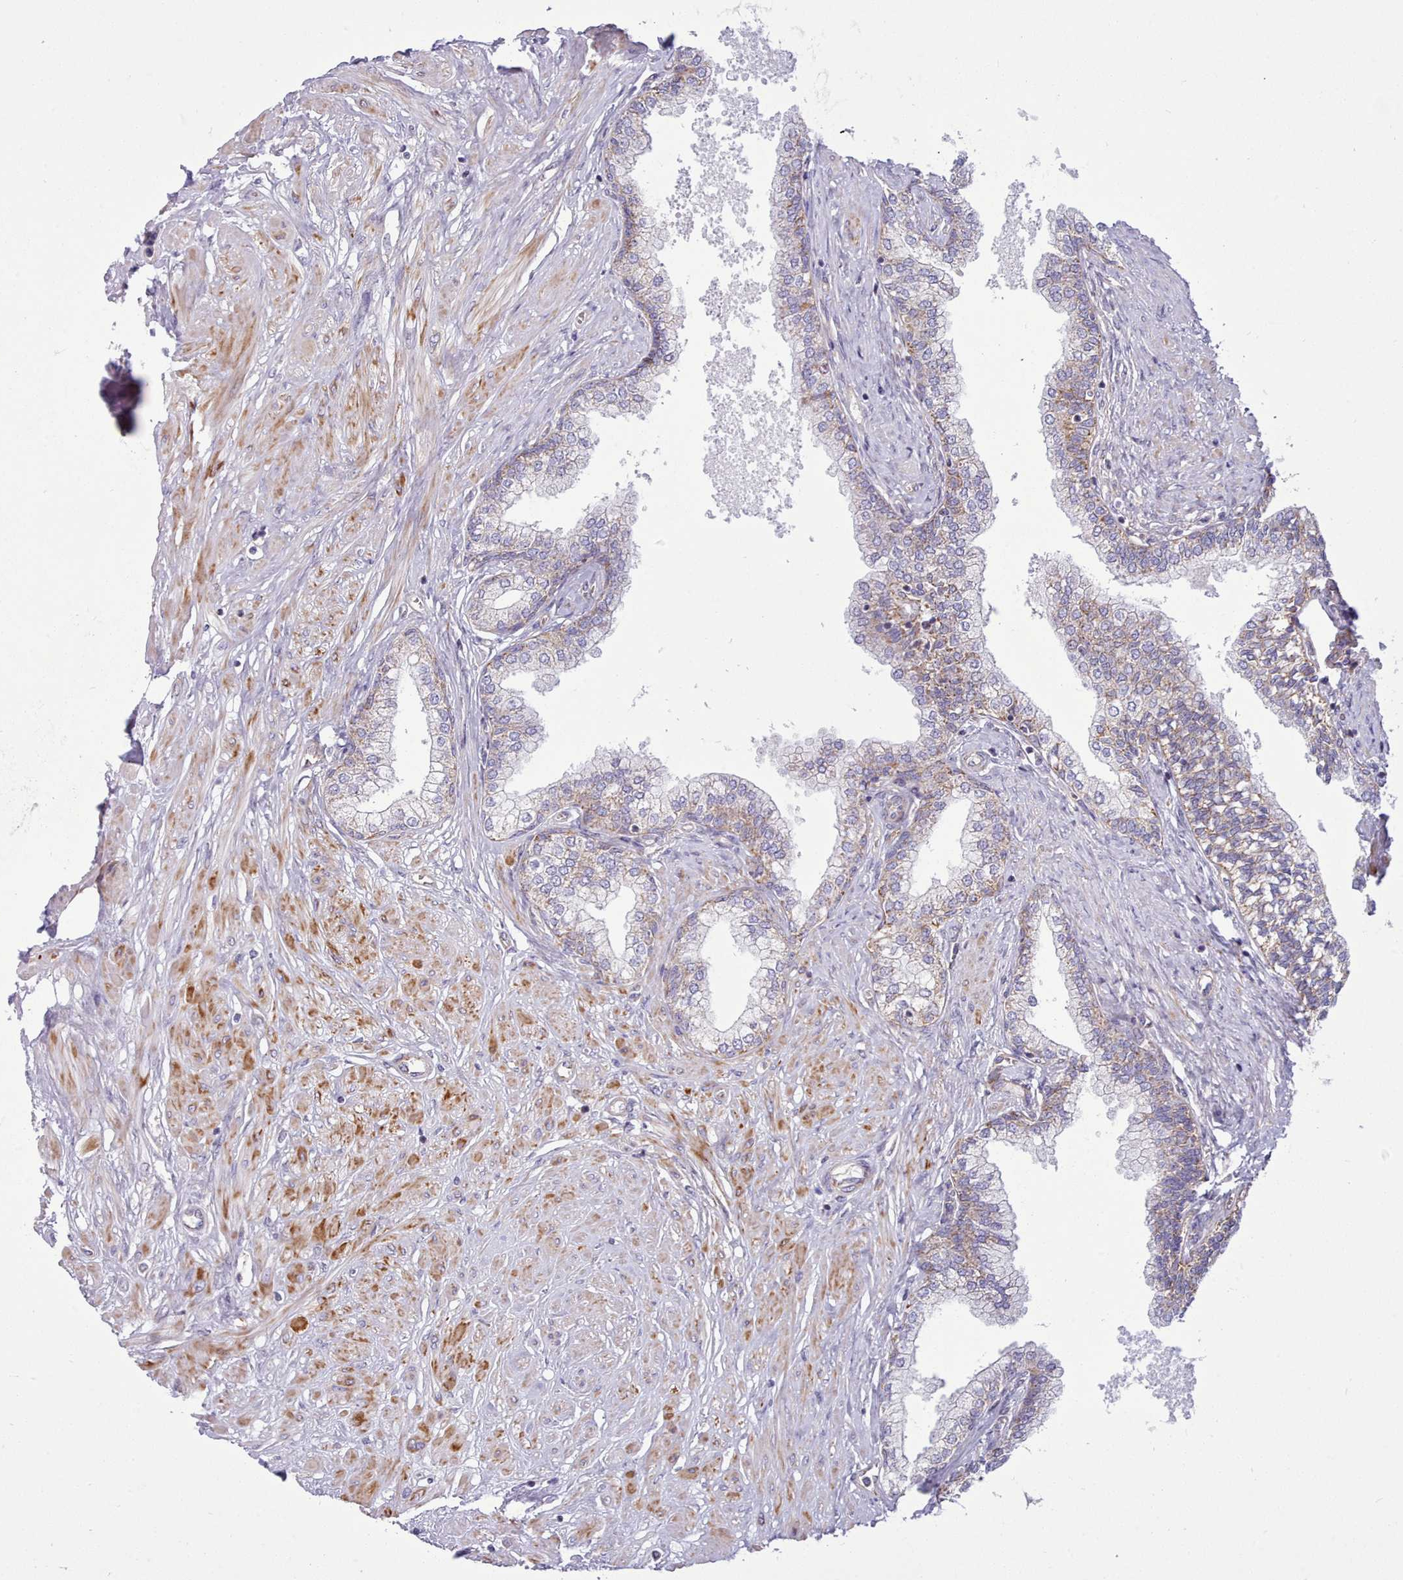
{"staining": {"intensity": "weak", "quantity": "25%-75%", "location": "cytoplasmic/membranous"}, "tissue": "prostate", "cell_type": "Glandular cells", "image_type": "normal", "snomed": [{"axis": "morphology", "description": "Normal tissue, NOS"}, {"axis": "topography", "description": "Prostate"}], "caption": "Brown immunohistochemical staining in unremarkable human prostate demonstrates weak cytoplasmic/membranous positivity in about 25%-75% of glandular cells. (DAB (3,3'-diaminobenzidine) IHC with brightfield microscopy, high magnification).", "gene": "MRPL21", "patient": {"sex": "male", "age": 60}}